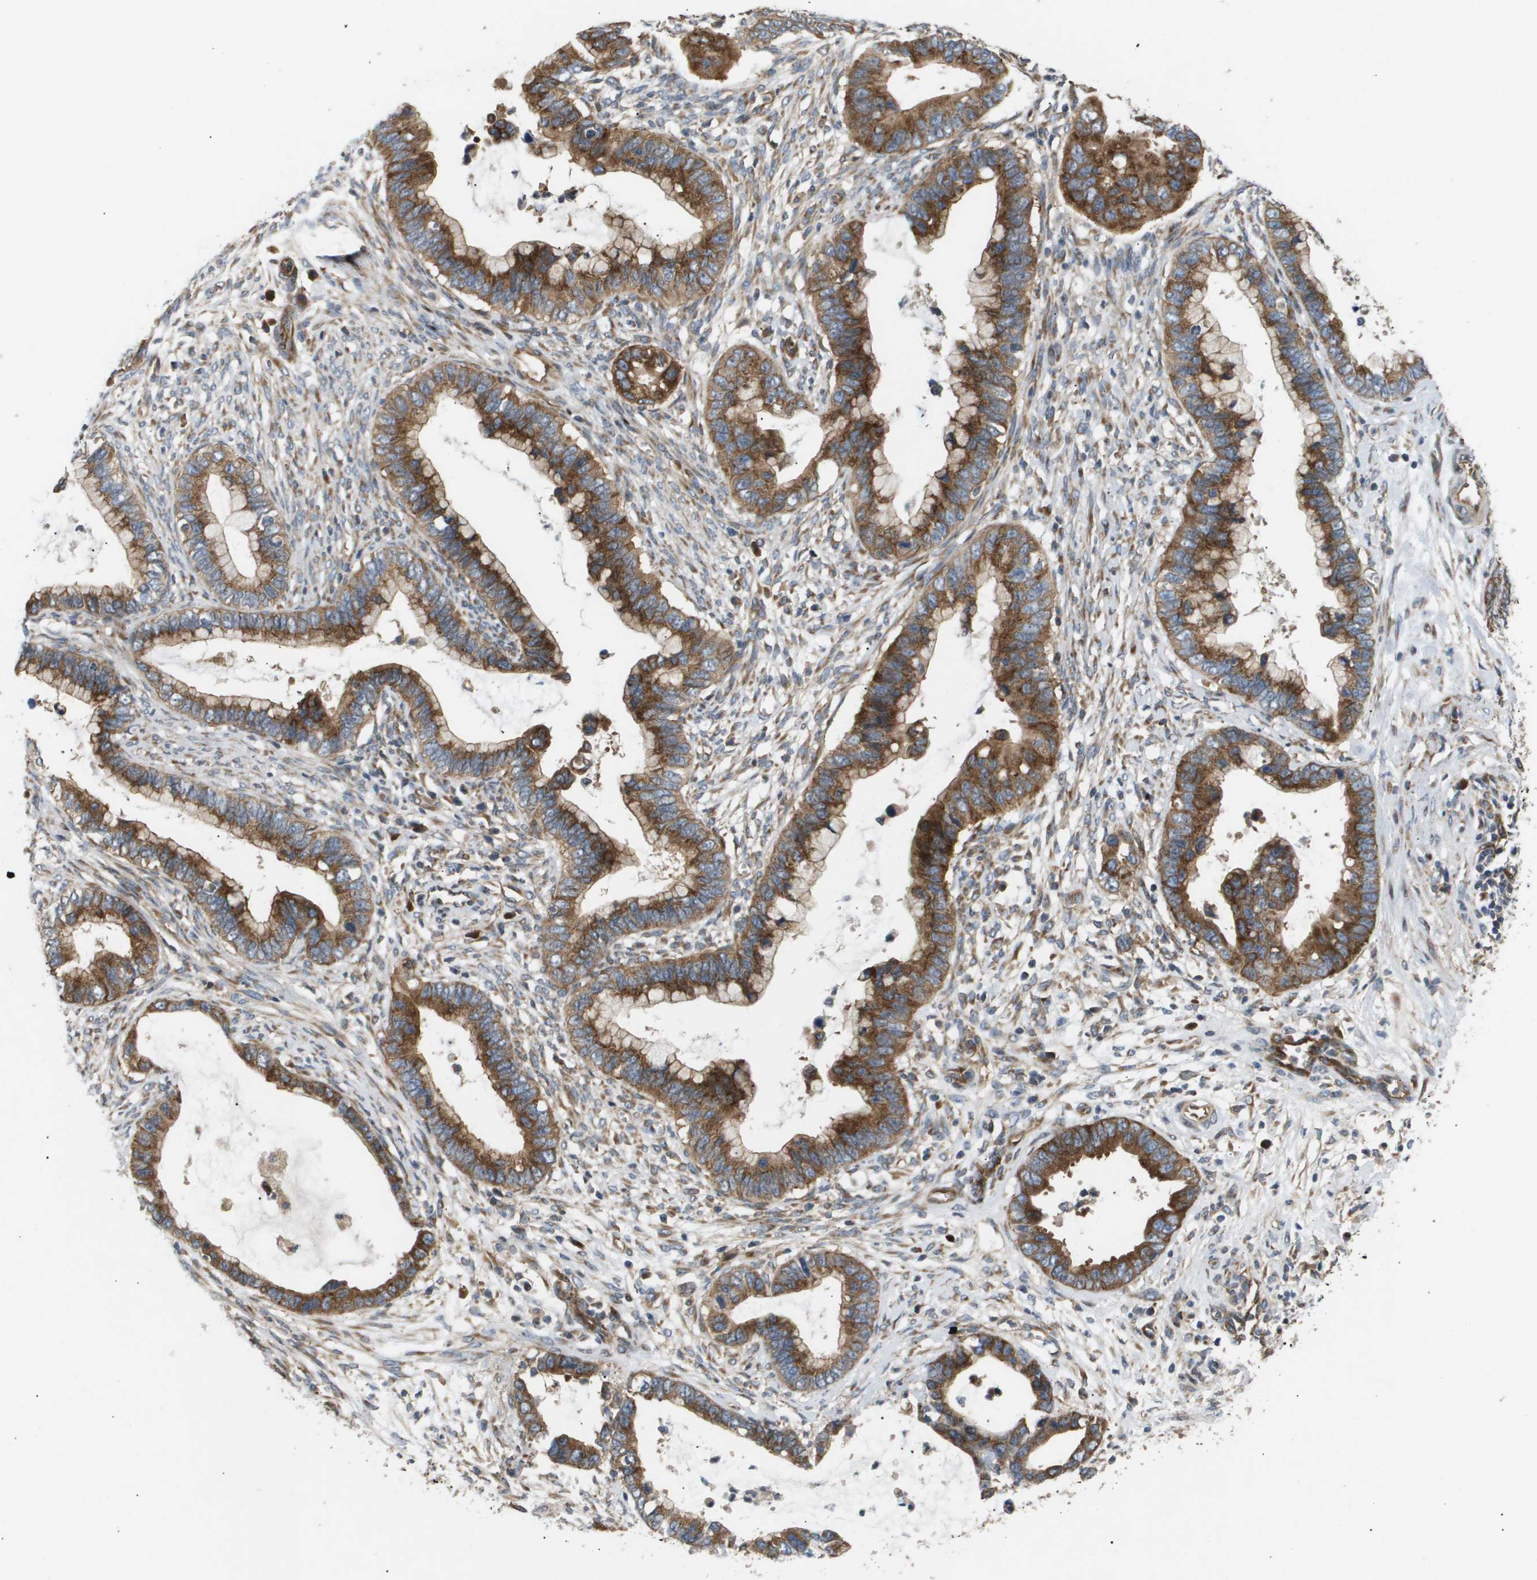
{"staining": {"intensity": "strong", "quantity": ">75%", "location": "cytoplasmic/membranous"}, "tissue": "cervical cancer", "cell_type": "Tumor cells", "image_type": "cancer", "snomed": [{"axis": "morphology", "description": "Adenocarcinoma, NOS"}, {"axis": "topography", "description": "Cervix"}], "caption": "Human adenocarcinoma (cervical) stained for a protein (brown) shows strong cytoplasmic/membranous positive staining in about >75% of tumor cells.", "gene": "LYSMD3", "patient": {"sex": "female", "age": 44}}